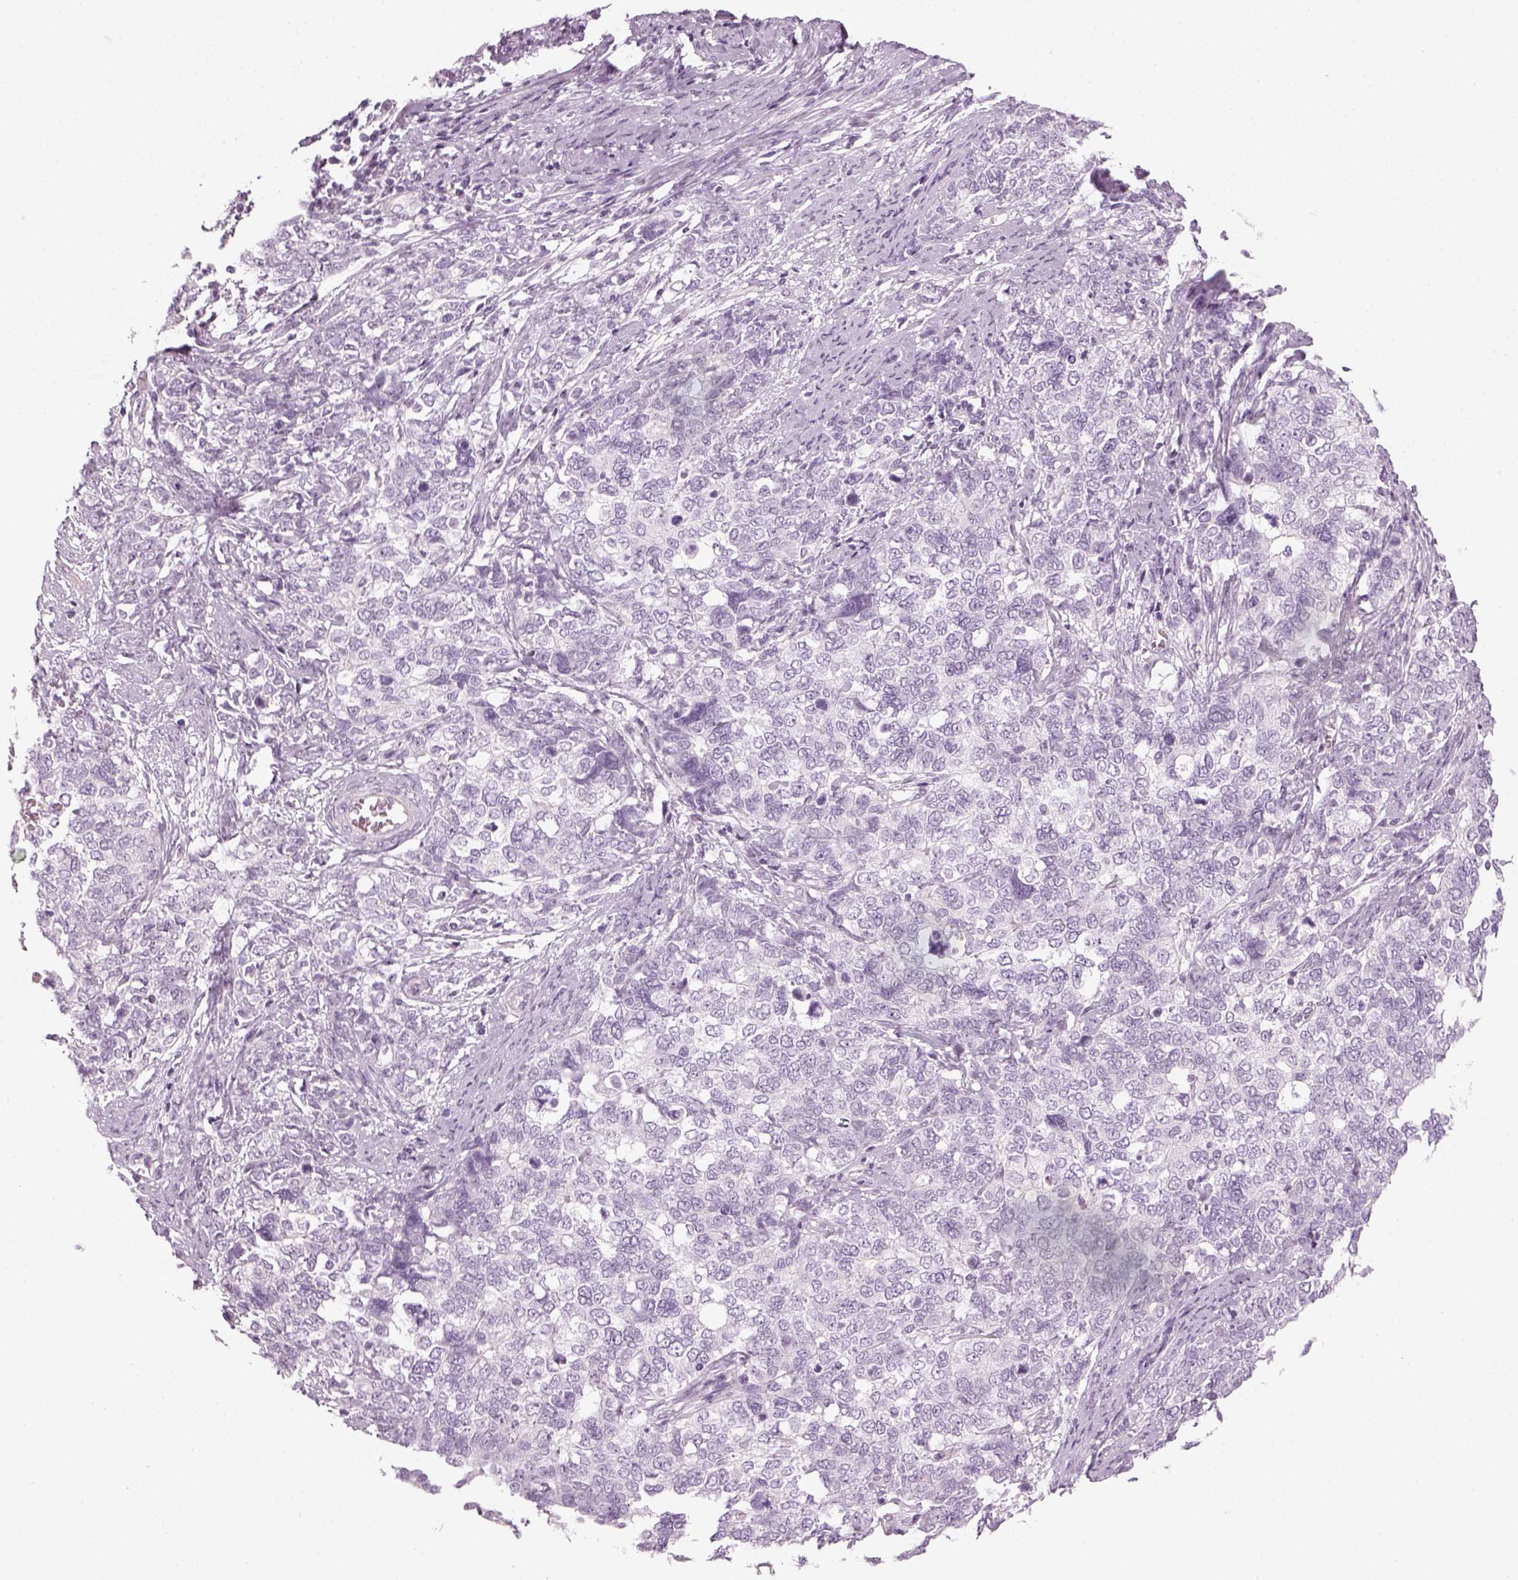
{"staining": {"intensity": "negative", "quantity": "none", "location": "none"}, "tissue": "cervical cancer", "cell_type": "Tumor cells", "image_type": "cancer", "snomed": [{"axis": "morphology", "description": "Squamous cell carcinoma, NOS"}, {"axis": "topography", "description": "Cervix"}], "caption": "The micrograph exhibits no significant expression in tumor cells of squamous cell carcinoma (cervical). Brightfield microscopy of immunohistochemistry stained with DAB (3,3'-diaminobenzidine) (brown) and hematoxylin (blue), captured at high magnification.", "gene": "GAS2L2", "patient": {"sex": "female", "age": 63}}